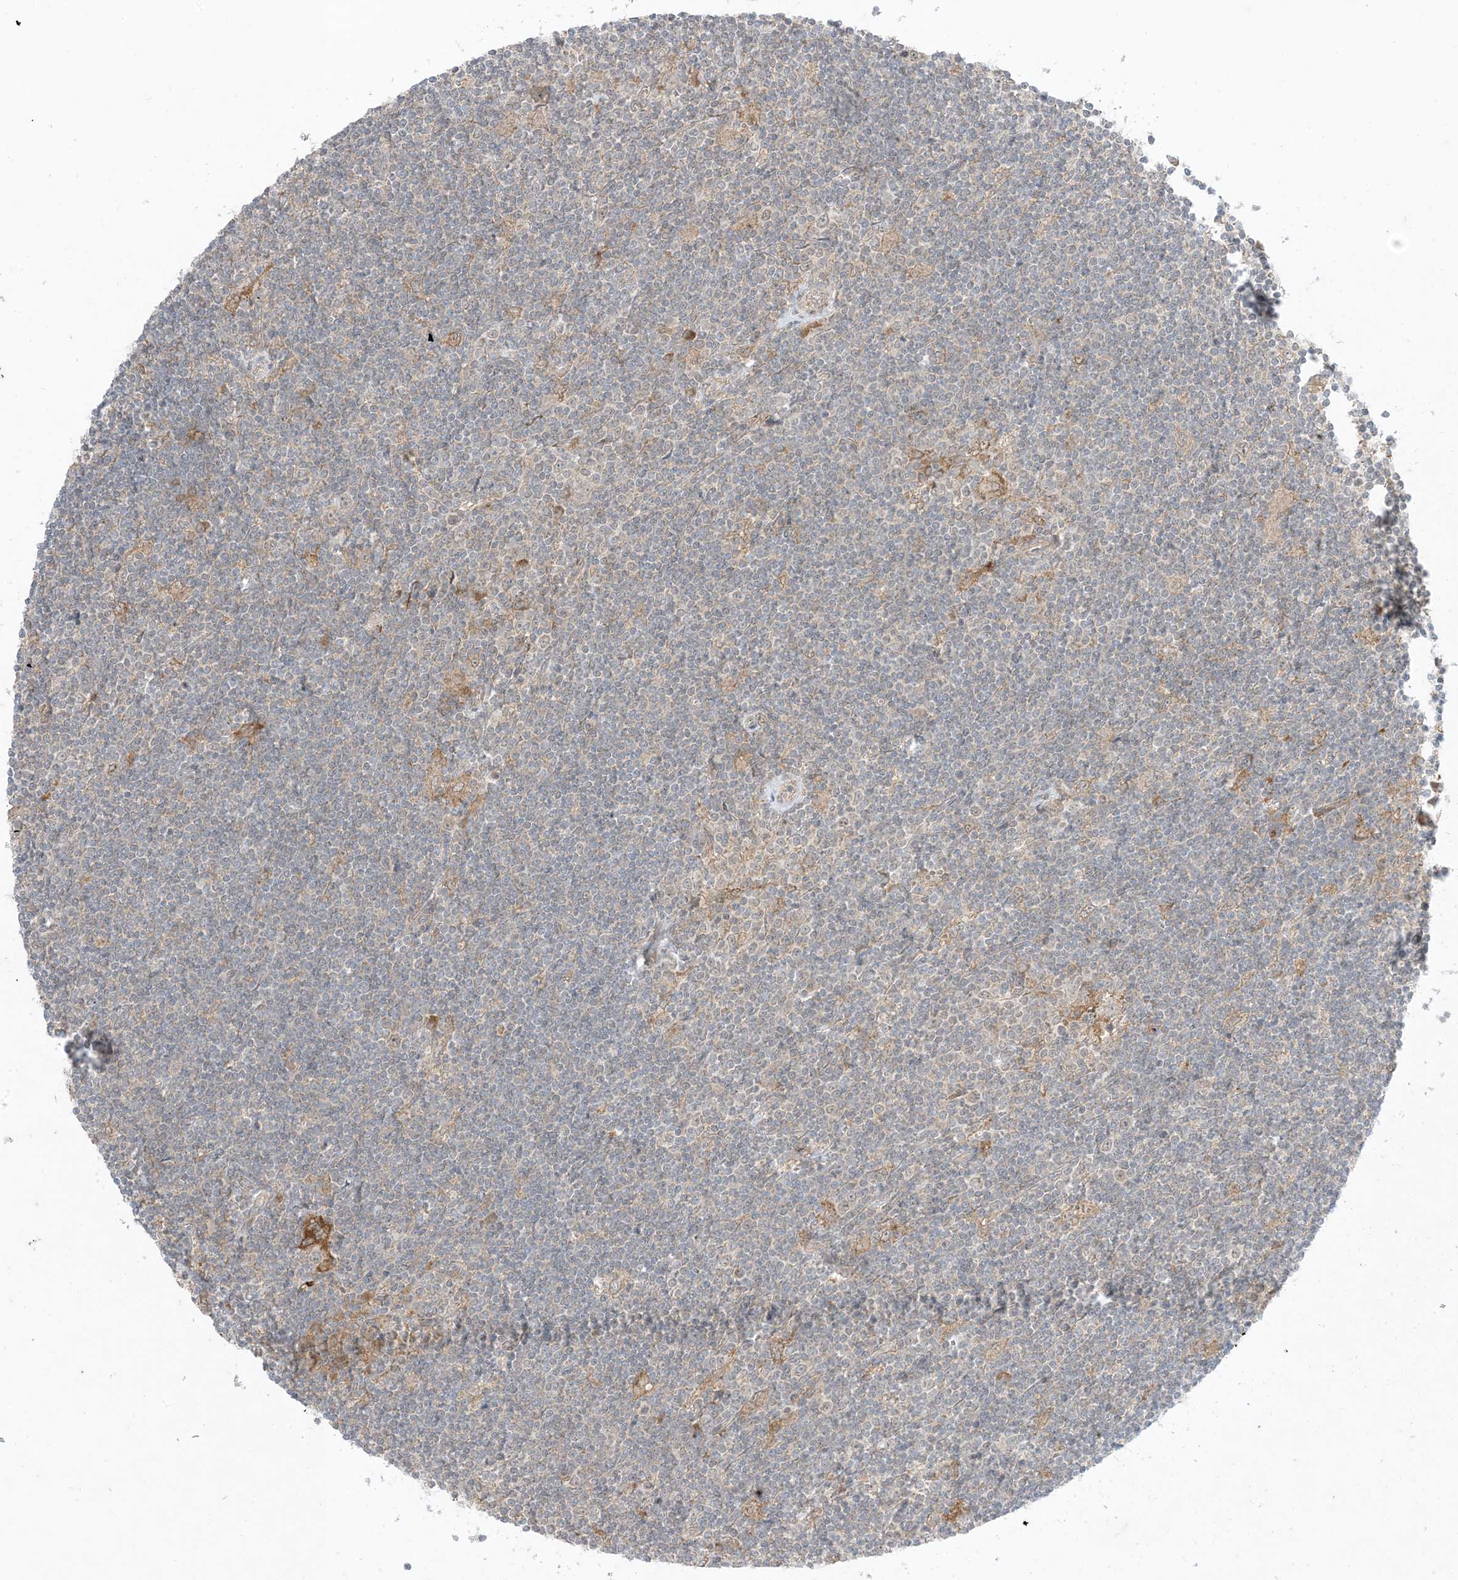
{"staining": {"intensity": "negative", "quantity": "none", "location": "none"}, "tissue": "lymphoma", "cell_type": "Tumor cells", "image_type": "cancer", "snomed": [{"axis": "morphology", "description": "Malignant lymphoma, non-Hodgkin's type, Low grade"}, {"axis": "topography", "description": "Spleen"}], "caption": "A high-resolution image shows IHC staining of low-grade malignant lymphoma, non-Hodgkin's type, which exhibits no significant positivity in tumor cells.", "gene": "ODC1", "patient": {"sex": "male", "age": 76}}